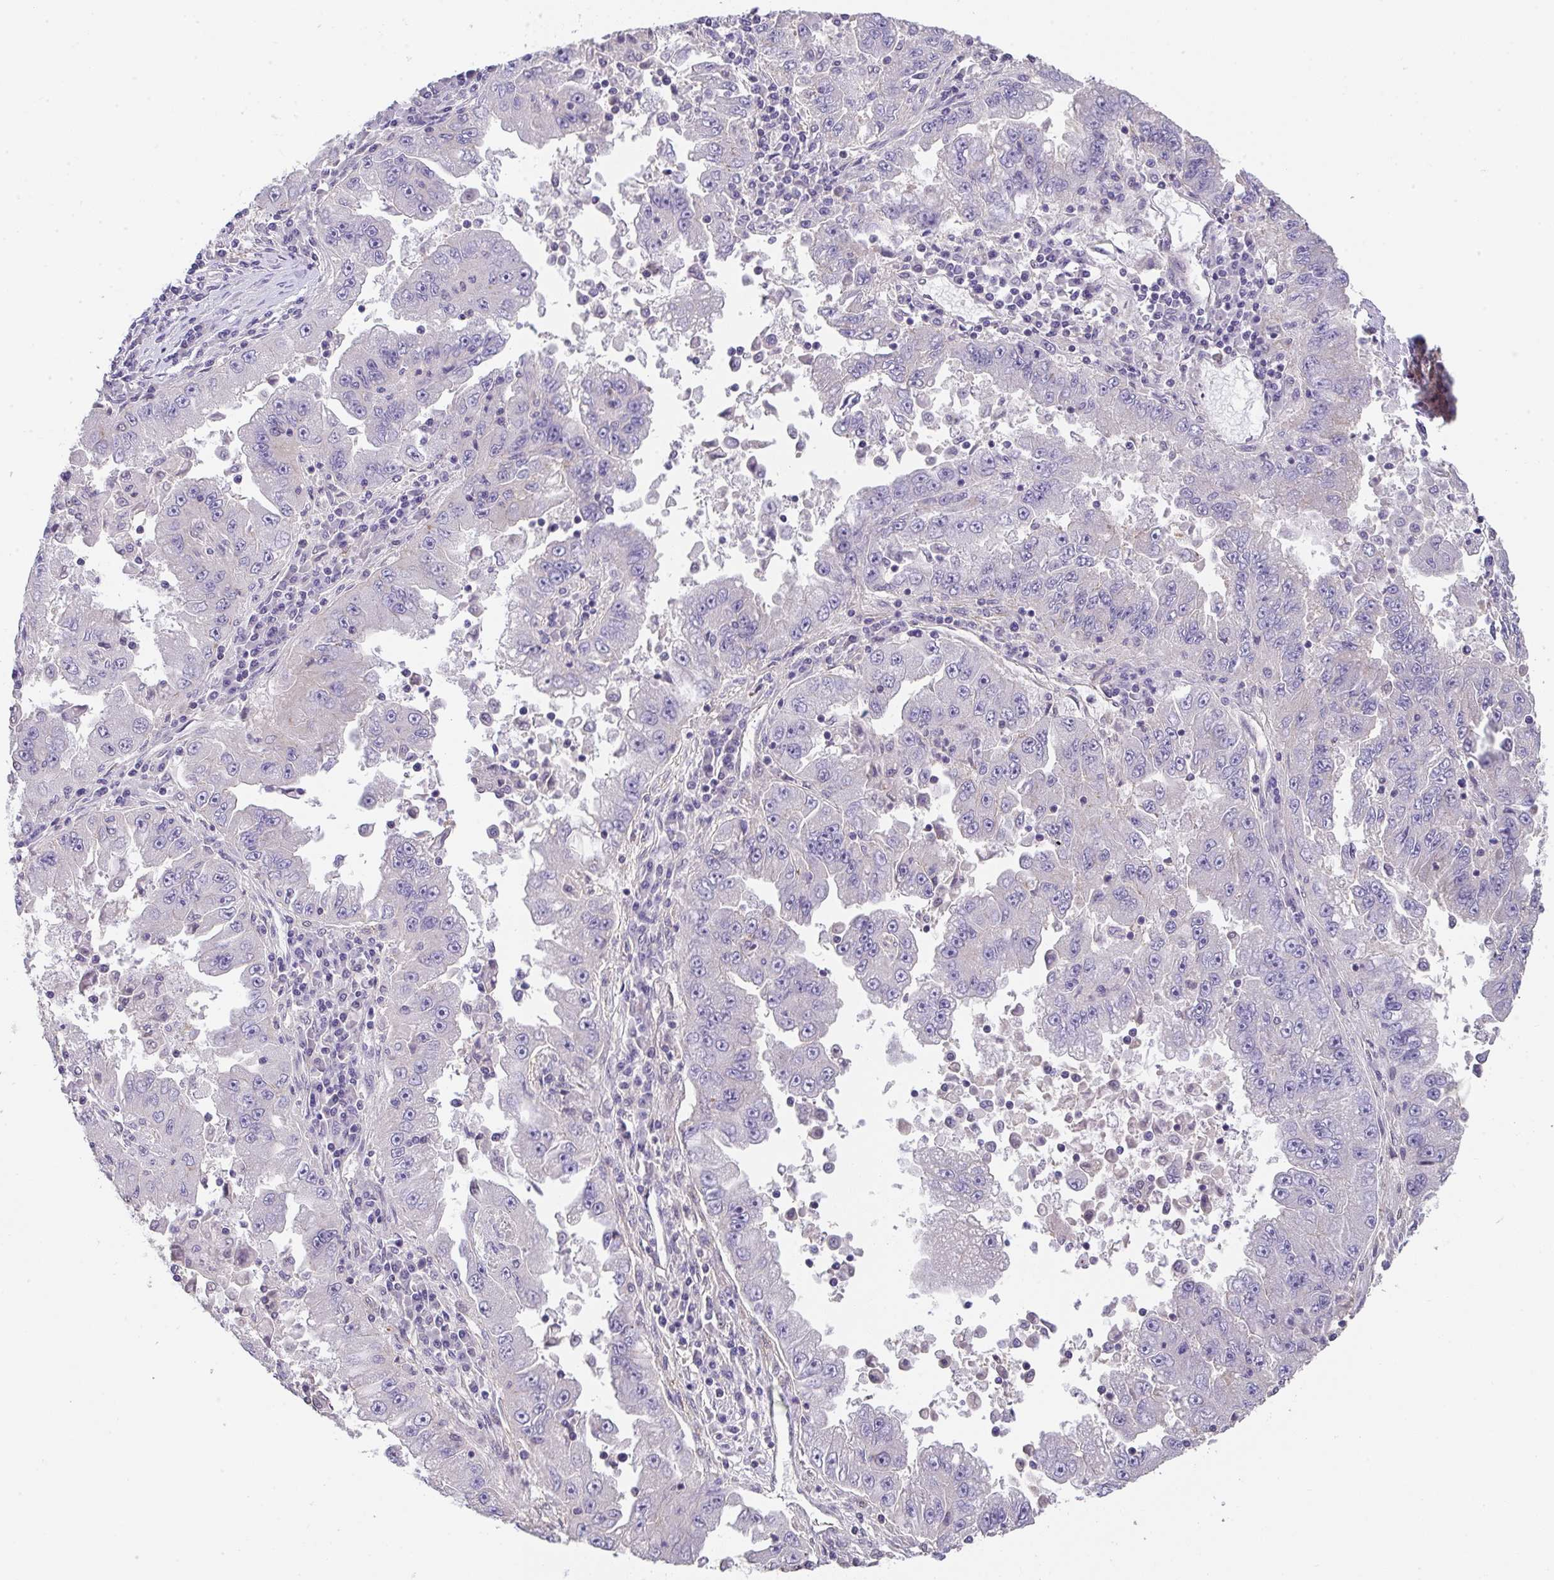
{"staining": {"intensity": "negative", "quantity": "none", "location": "none"}, "tissue": "lung cancer", "cell_type": "Tumor cells", "image_type": "cancer", "snomed": [{"axis": "morphology", "description": "Adenocarcinoma, NOS"}, {"axis": "morphology", "description": "Adenocarcinoma primary or metastatic"}, {"axis": "topography", "description": "Lung"}], "caption": "Immunohistochemistry micrograph of neoplastic tissue: lung cancer (adenocarcinoma) stained with DAB (3,3'-diaminobenzidine) reveals no significant protein positivity in tumor cells.", "gene": "DBN1", "patient": {"sex": "male", "age": 74}}